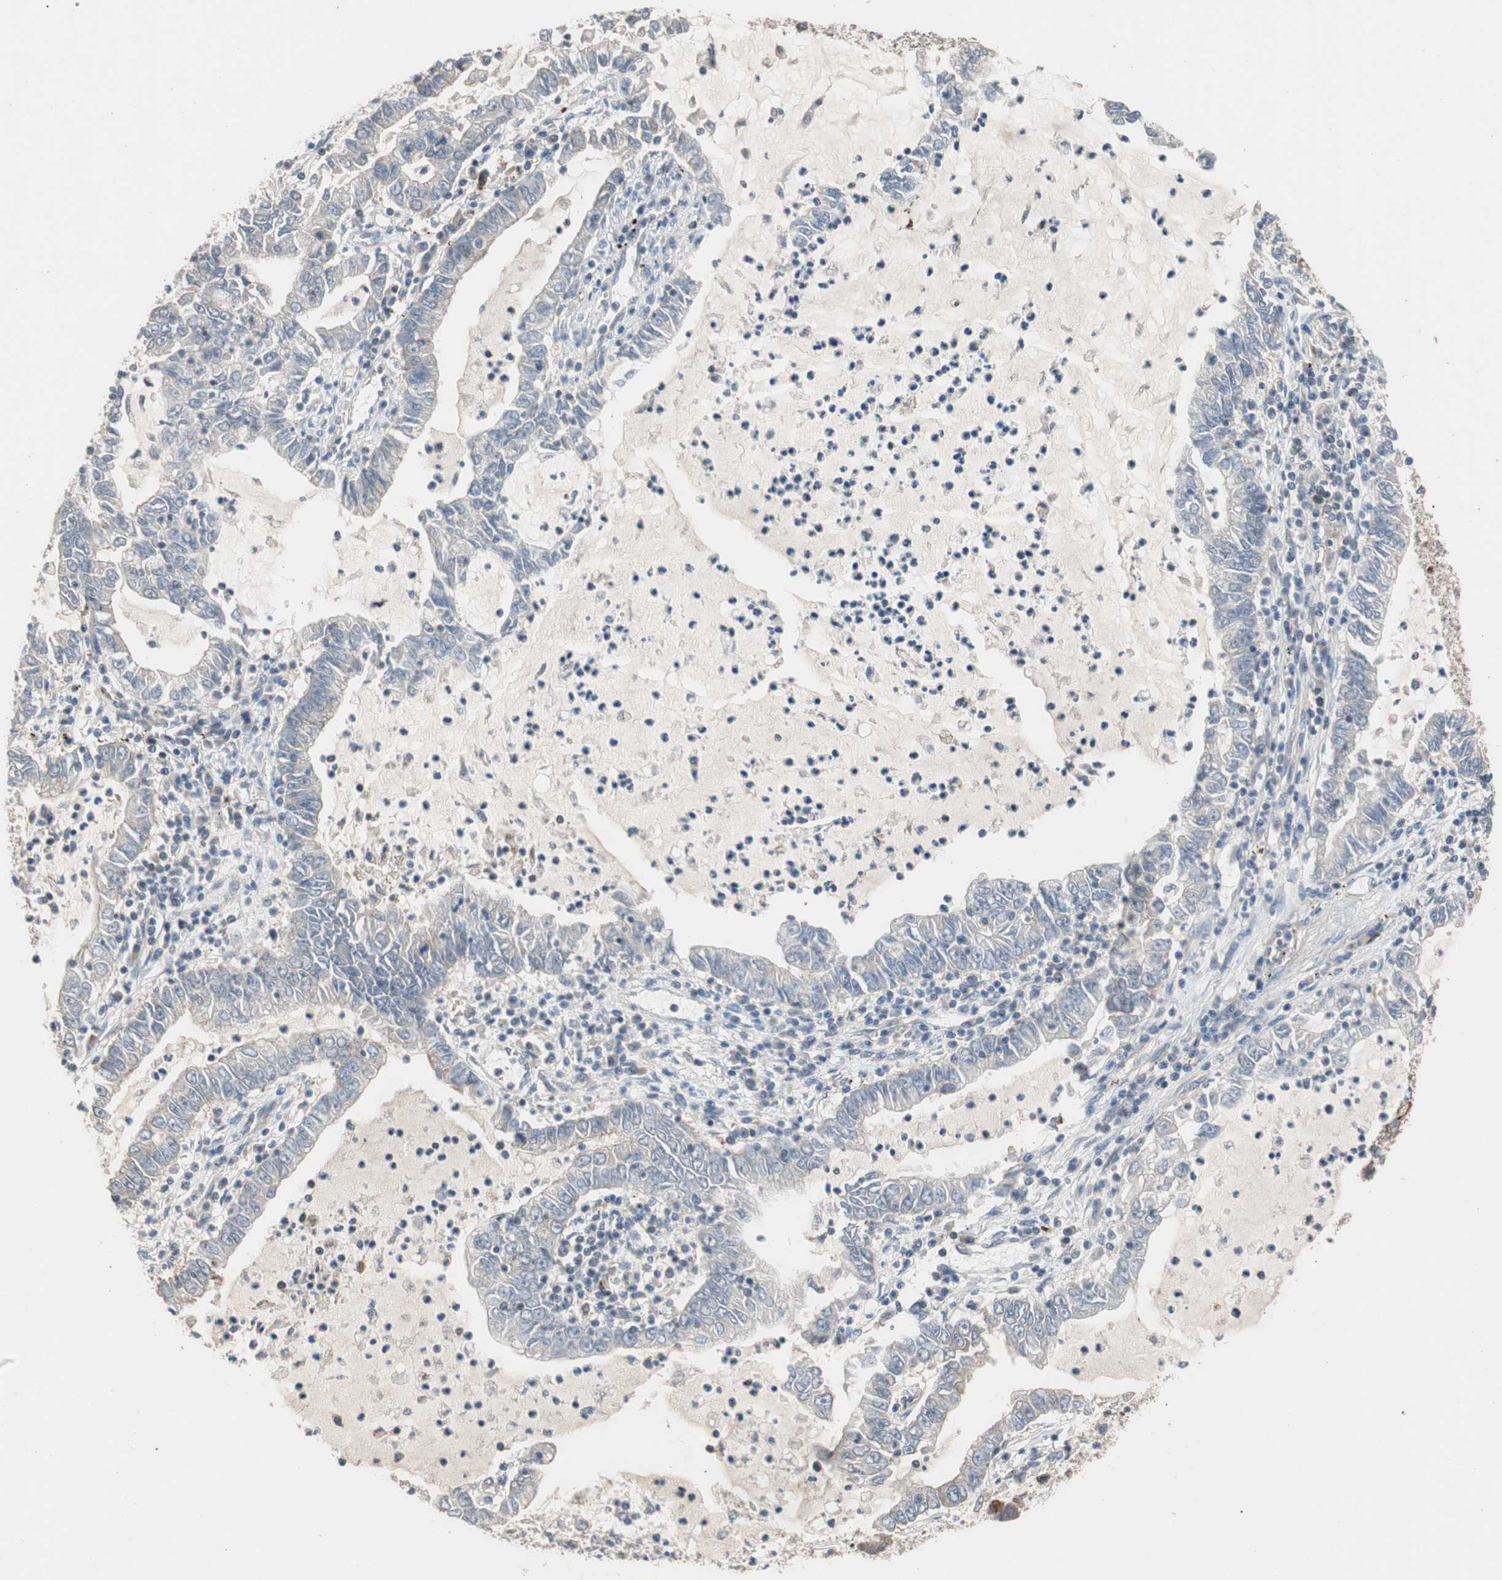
{"staining": {"intensity": "weak", "quantity": "<25%", "location": "cytoplasmic/membranous"}, "tissue": "lung cancer", "cell_type": "Tumor cells", "image_type": "cancer", "snomed": [{"axis": "morphology", "description": "Adenocarcinoma, NOS"}, {"axis": "topography", "description": "Lung"}], "caption": "High magnification brightfield microscopy of lung cancer stained with DAB (brown) and counterstained with hematoxylin (blue): tumor cells show no significant positivity.", "gene": "MAP4K2", "patient": {"sex": "female", "age": 51}}